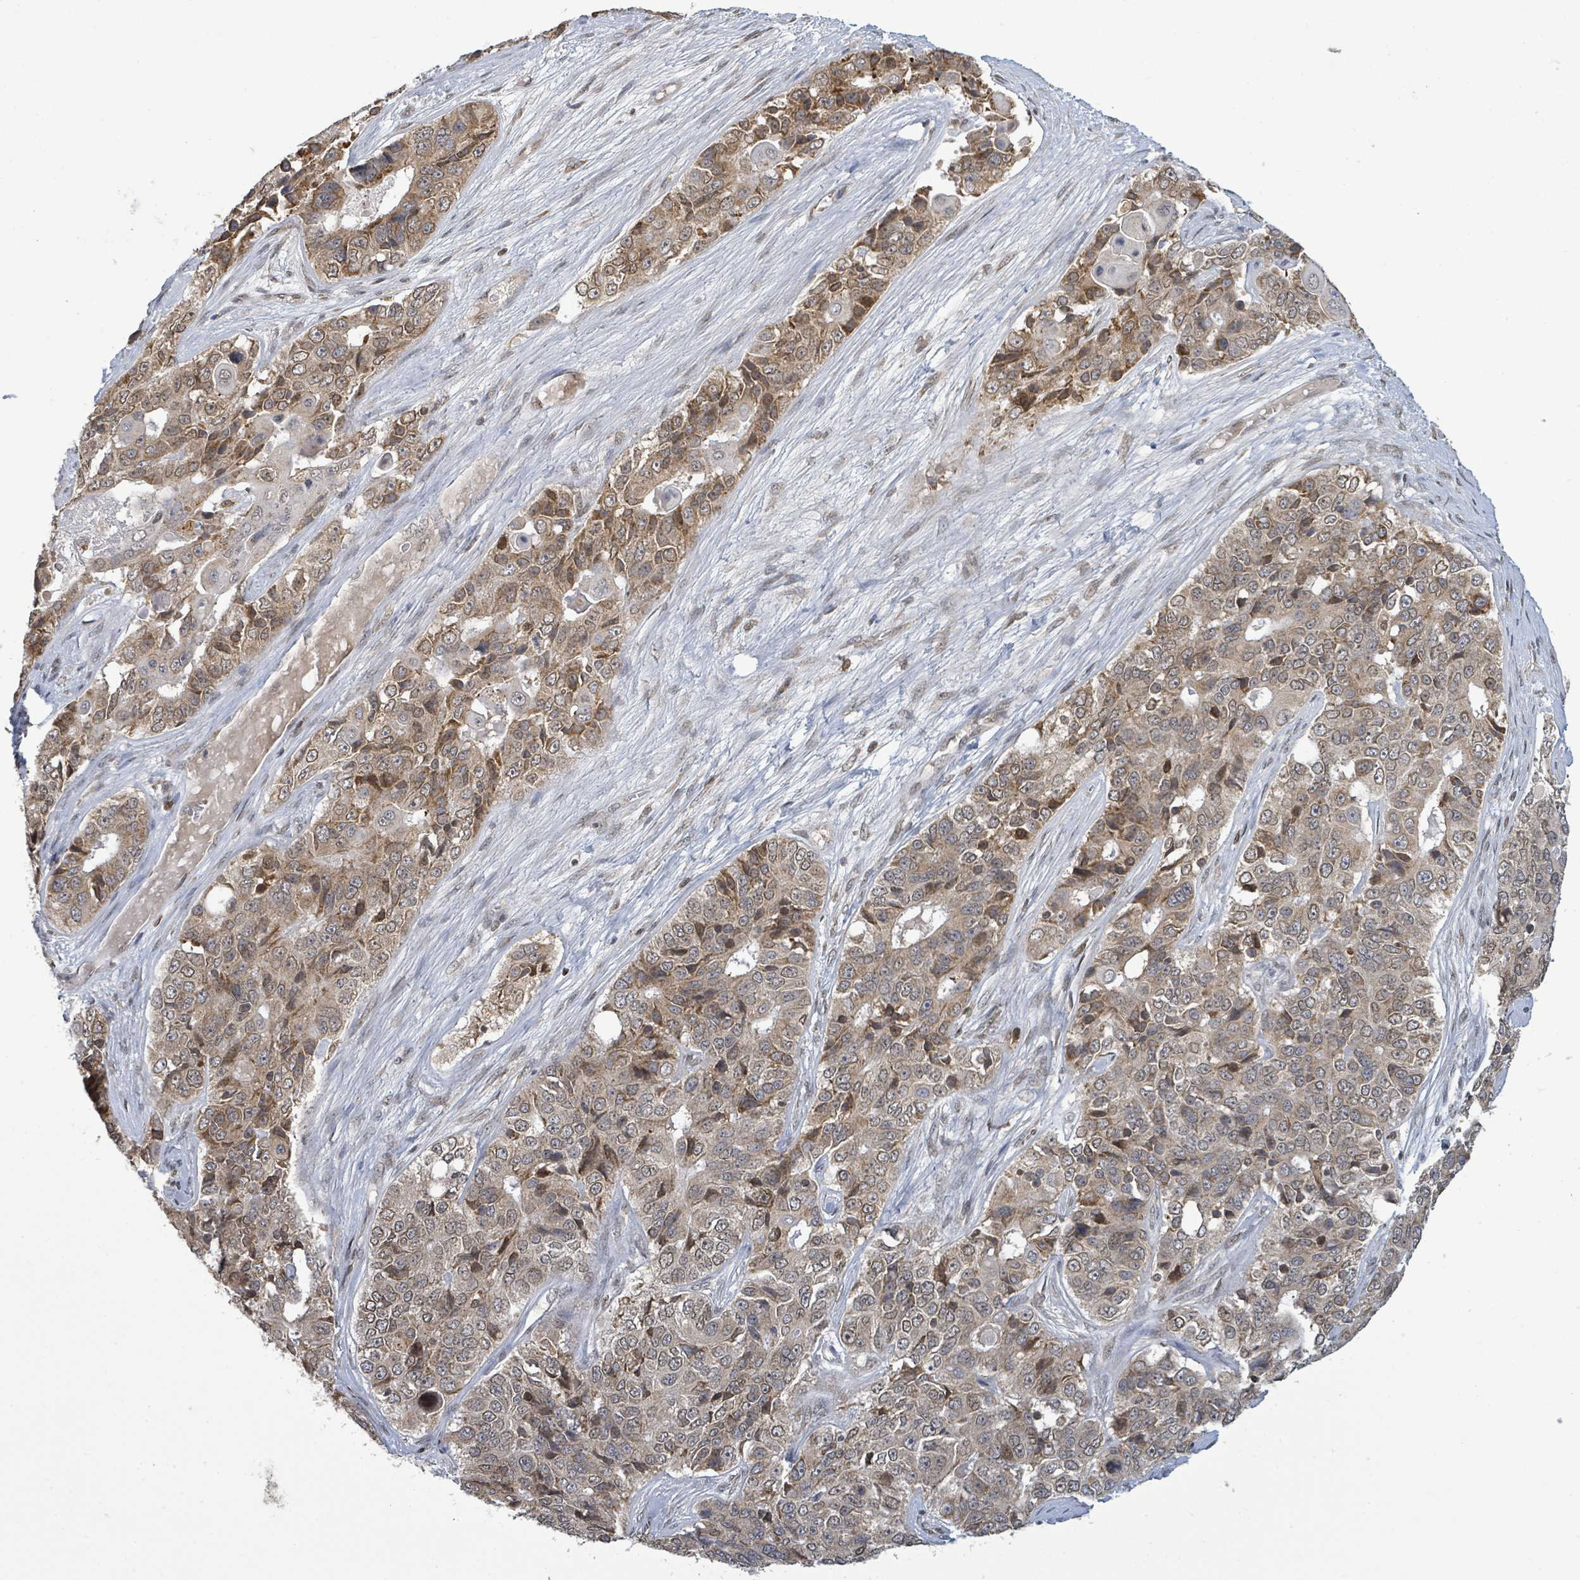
{"staining": {"intensity": "moderate", "quantity": ">75%", "location": "cytoplasmic/membranous,nuclear"}, "tissue": "ovarian cancer", "cell_type": "Tumor cells", "image_type": "cancer", "snomed": [{"axis": "morphology", "description": "Carcinoma, endometroid"}, {"axis": "topography", "description": "Ovary"}], "caption": "Ovarian endometroid carcinoma stained with a brown dye displays moderate cytoplasmic/membranous and nuclear positive staining in approximately >75% of tumor cells.", "gene": "SBF2", "patient": {"sex": "female", "age": 51}}